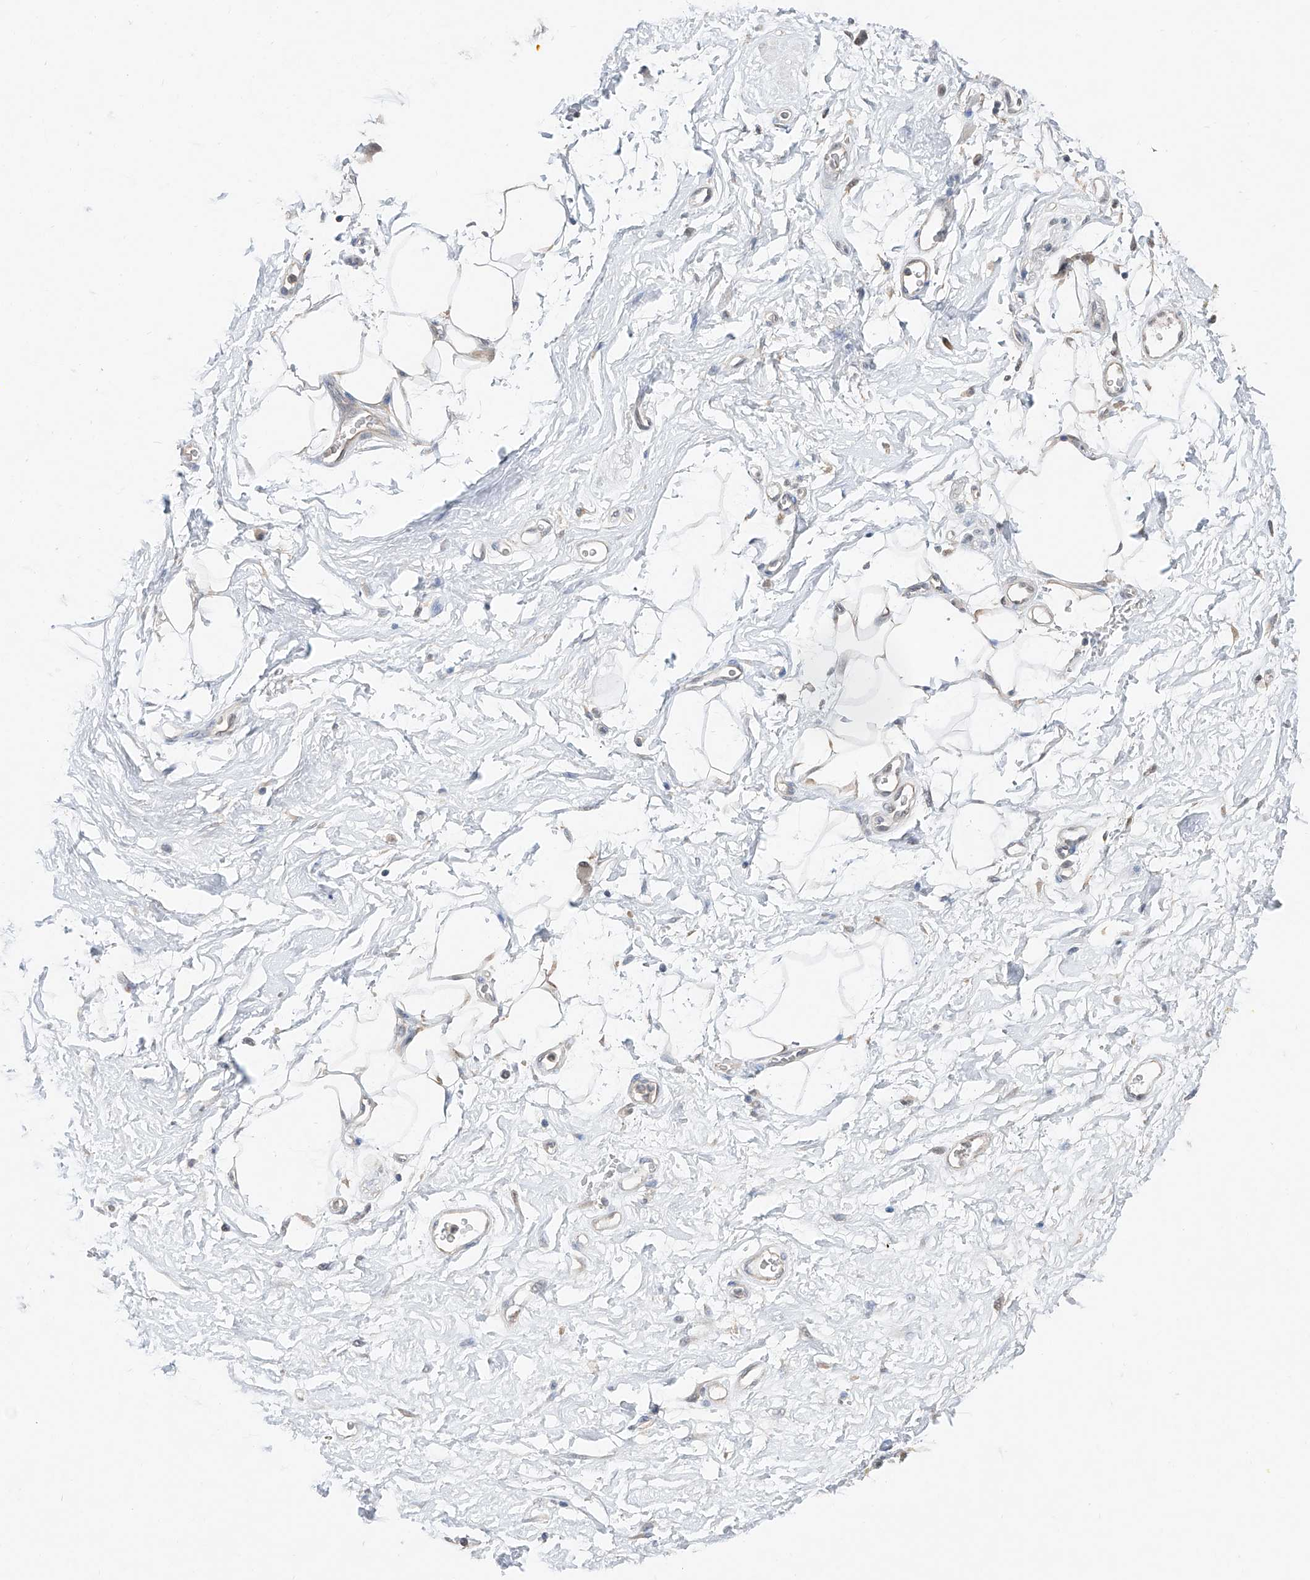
{"staining": {"intensity": "negative", "quantity": "none", "location": "none"}, "tissue": "adipose tissue", "cell_type": "Adipocytes", "image_type": "normal", "snomed": [{"axis": "morphology", "description": "Normal tissue, NOS"}, {"axis": "morphology", "description": "Adenocarcinoma, NOS"}, {"axis": "topography", "description": "Pancreas"}, {"axis": "topography", "description": "Peripheral nerve tissue"}], "caption": "This micrograph is of normal adipose tissue stained with immunohistochemistry to label a protein in brown with the nuclei are counter-stained blue. There is no expression in adipocytes. (Brightfield microscopy of DAB immunohistochemistry (IHC) at high magnification).", "gene": "FUCA2", "patient": {"sex": "male", "age": 59}}